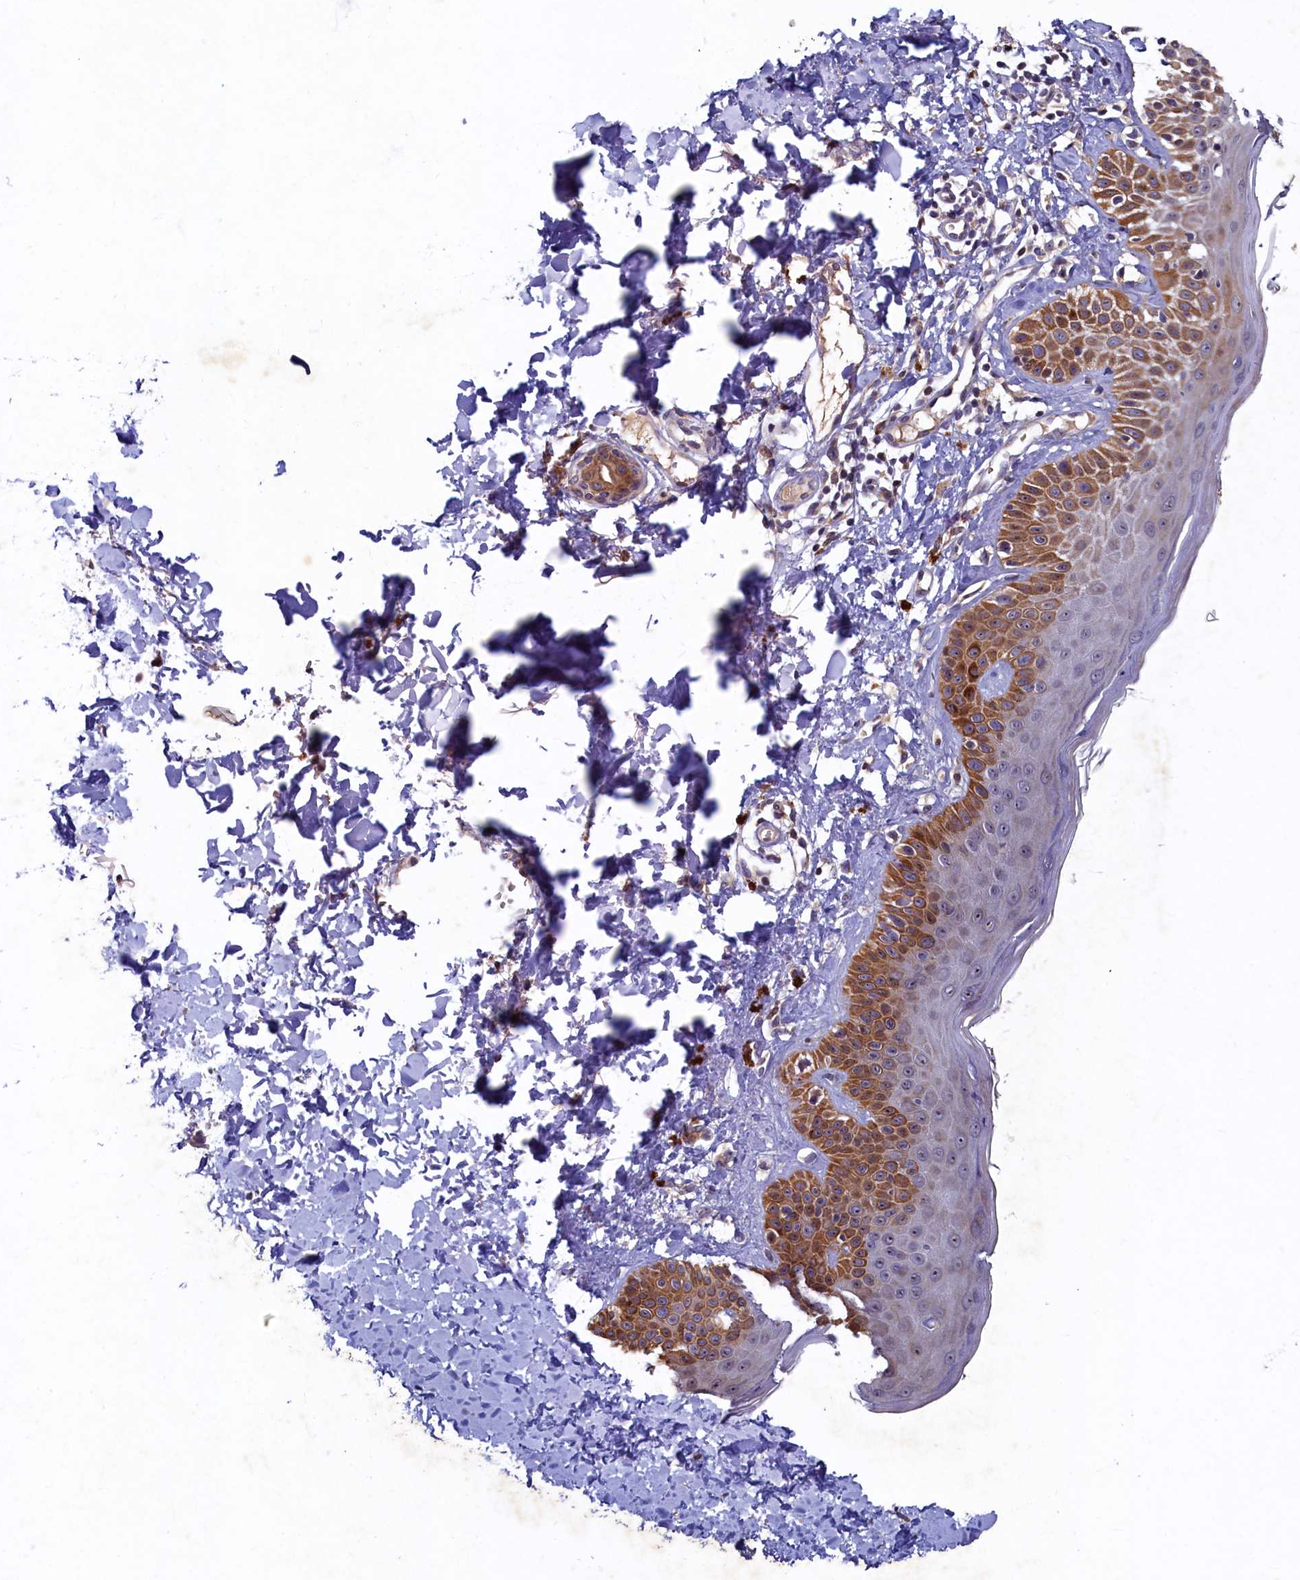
{"staining": {"intensity": "moderate", "quantity": ">75%", "location": "cytoplasmic/membranous"}, "tissue": "skin", "cell_type": "Fibroblasts", "image_type": "normal", "snomed": [{"axis": "morphology", "description": "Normal tissue, NOS"}, {"axis": "topography", "description": "Skin"}], "caption": "DAB (3,3'-diaminobenzidine) immunohistochemical staining of normal human skin demonstrates moderate cytoplasmic/membranous protein staining in approximately >75% of fibroblasts. Using DAB (brown) and hematoxylin (blue) stains, captured at high magnification using brightfield microscopy.", "gene": "LATS2", "patient": {"sex": "male", "age": 52}}